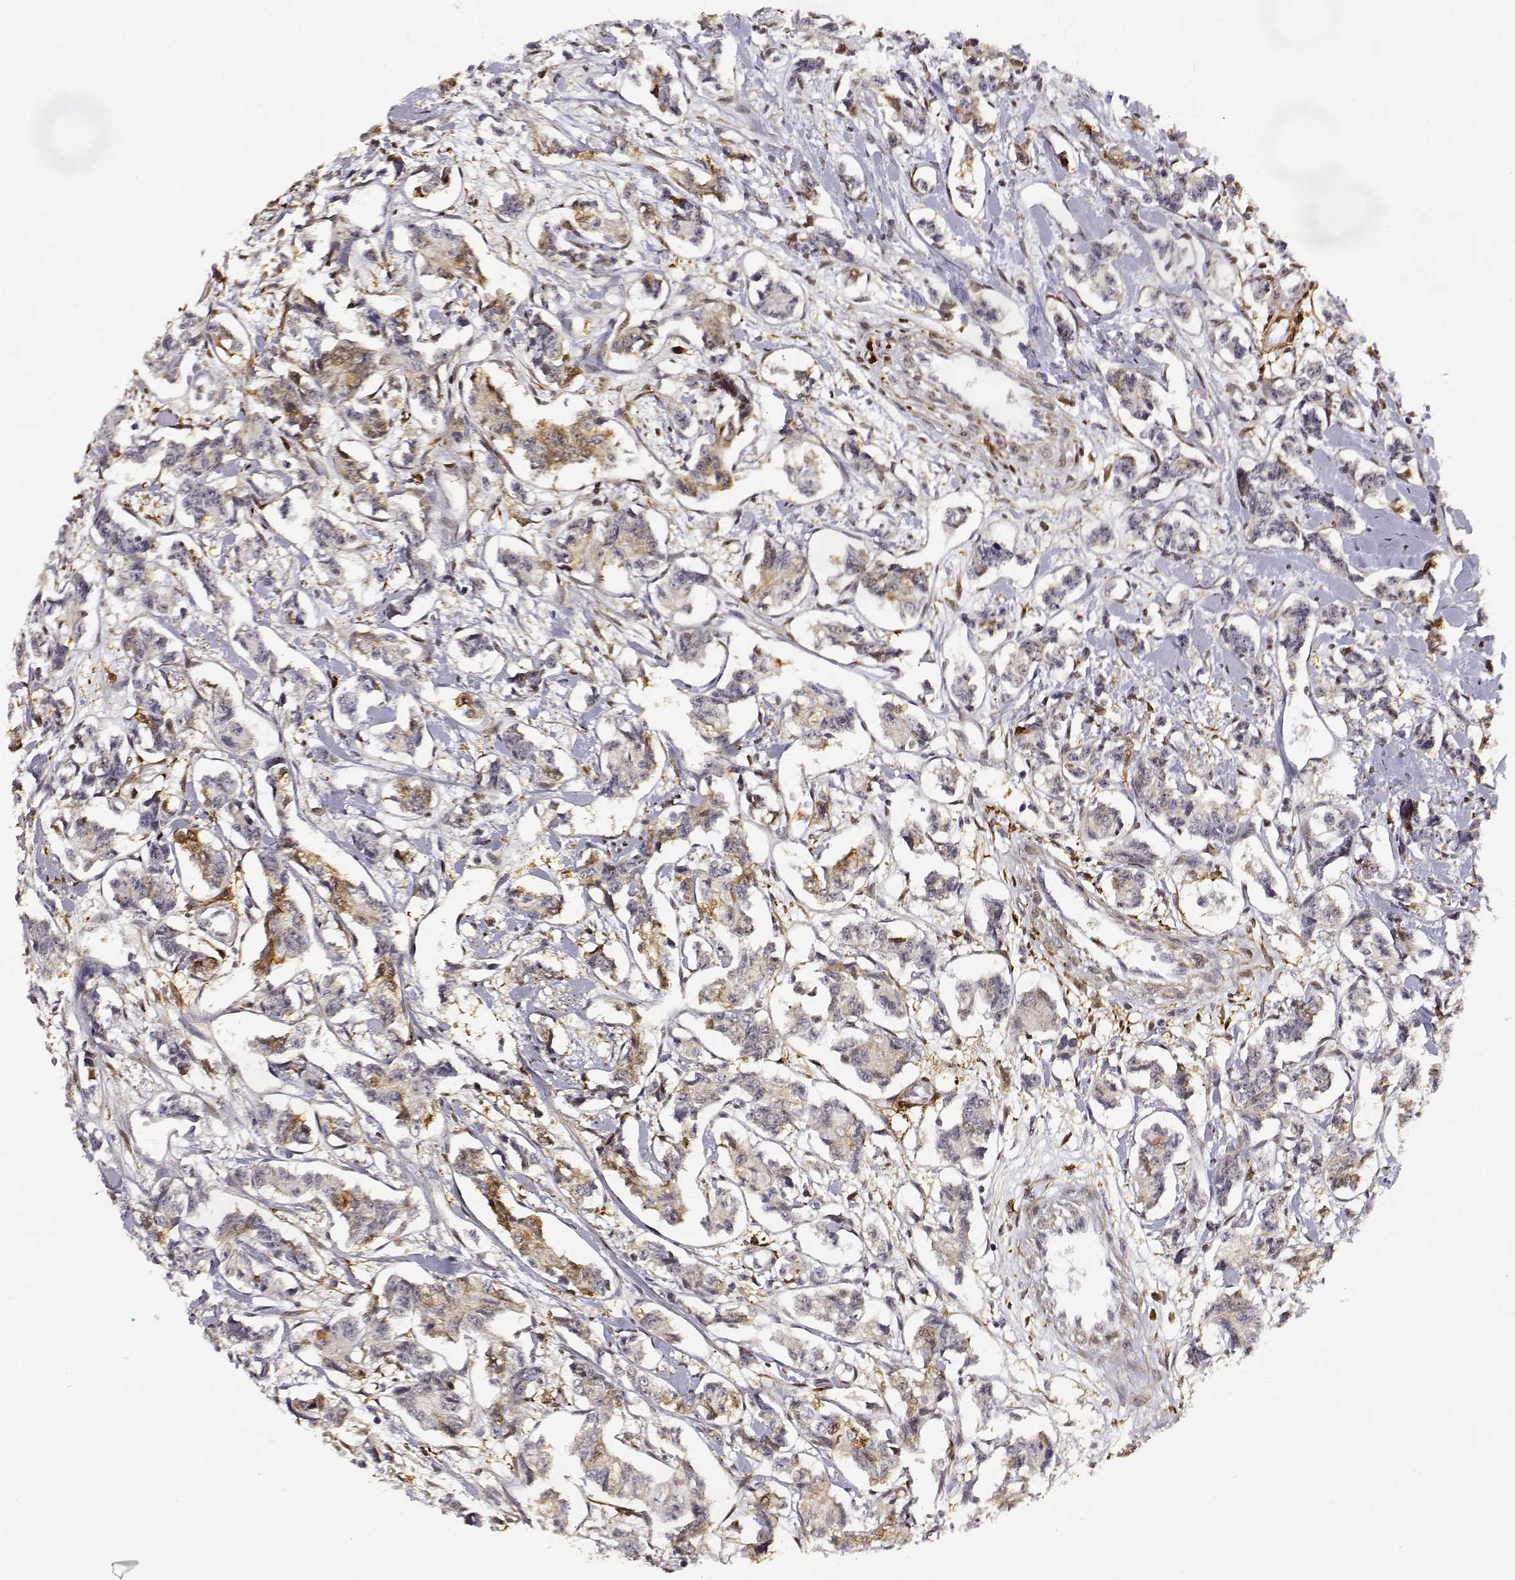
{"staining": {"intensity": "weak", "quantity": "25%-75%", "location": "cytoplasmic/membranous"}, "tissue": "carcinoid", "cell_type": "Tumor cells", "image_type": "cancer", "snomed": [{"axis": "morphology", "description": "Carcinoid, malignant, NOS"}, {"axis": "topography", "description": "Kidney"}], "caption": "Immunohistochemical staining of carcinoid exhibits low levels of weak cytoplasmic/membranous protein staining in approximately 25%-75% of tumor cells.", "gene": "PHGDH", "patient": {"sex": "female", "age": 41}}